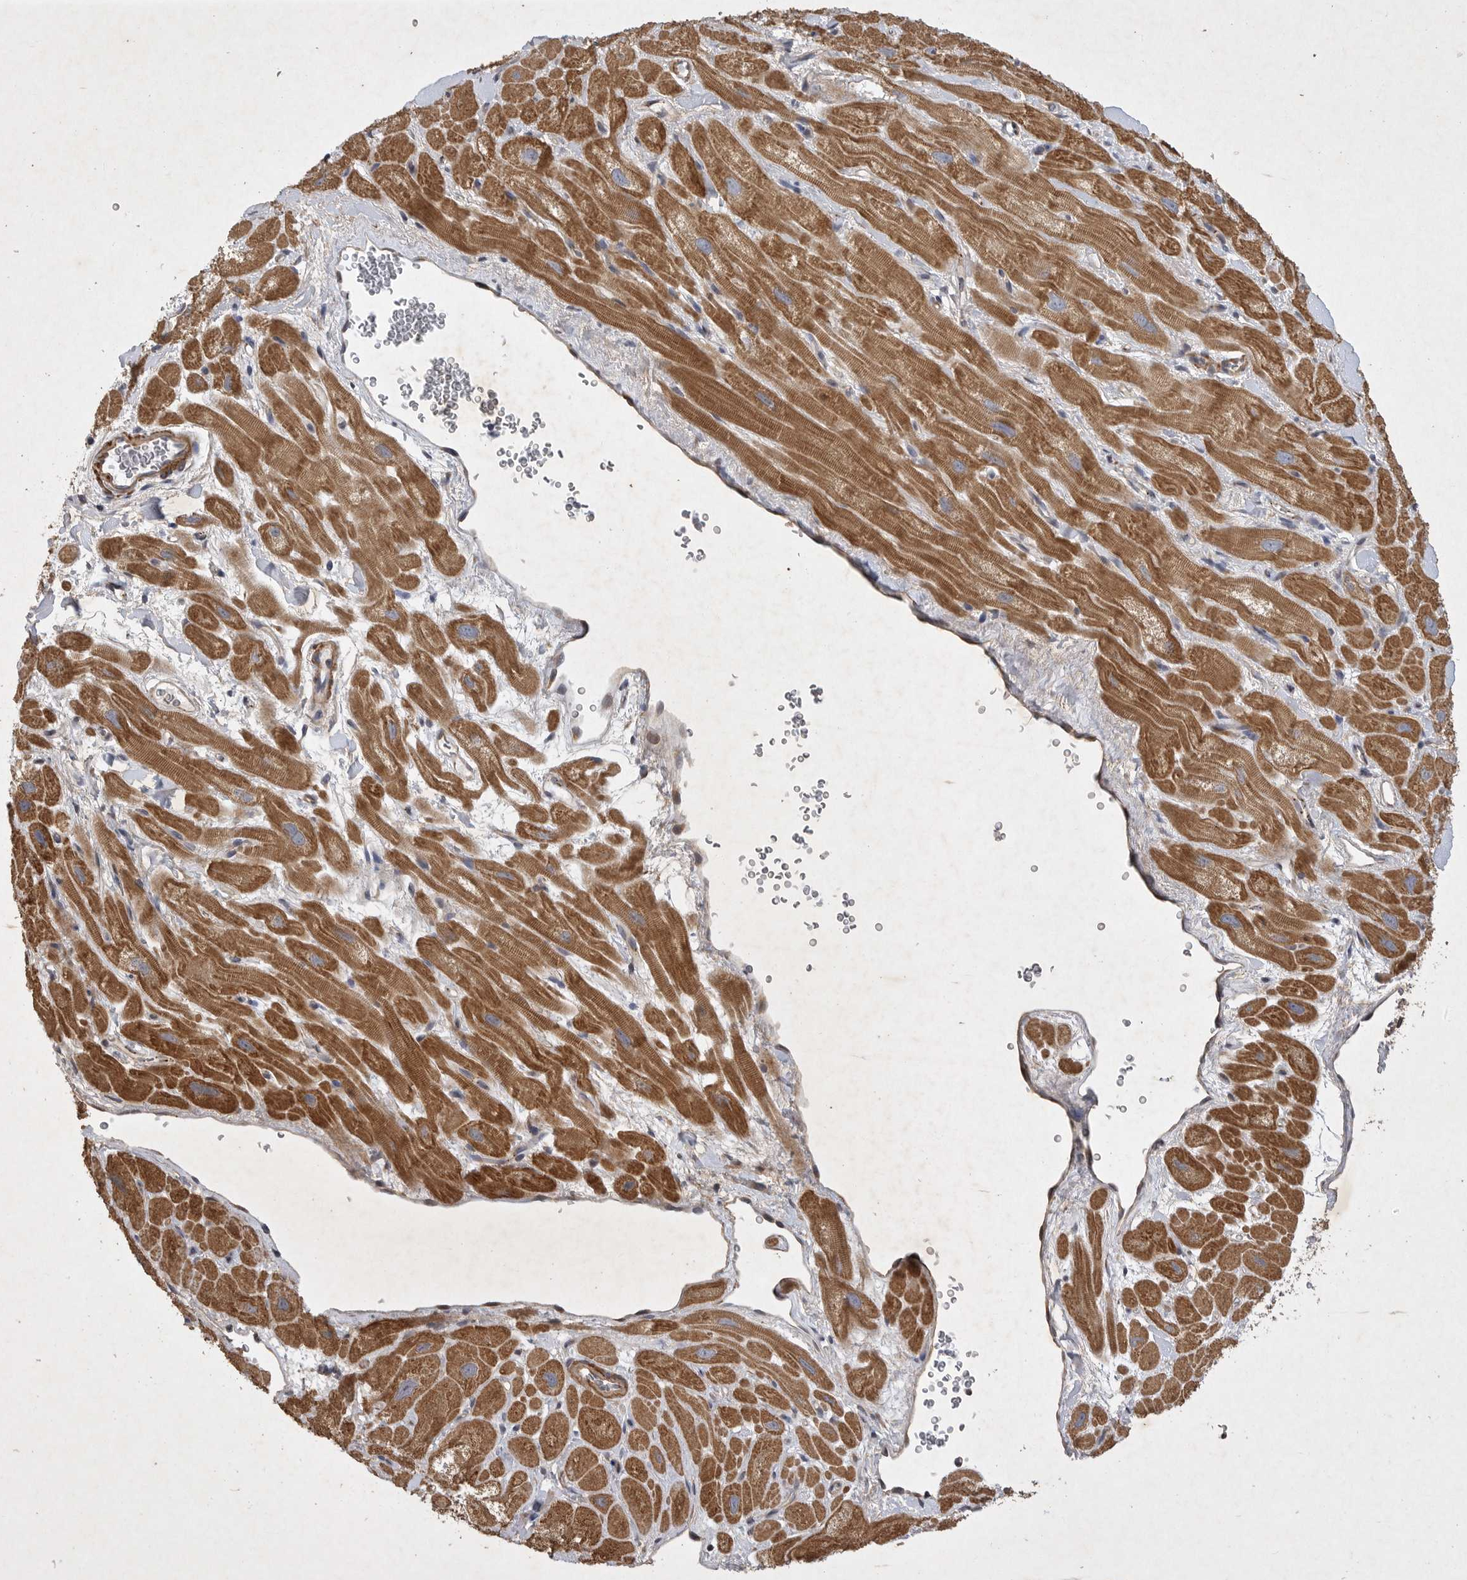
{"staining": {"intensity": "strong", "quantity": ">75%", "location": "cytoplasmic/membranous"}, "tissue": "heart muscle", "cell_type": "Cardiomyocytes", "image_type": "normal", "snomed": [{"axis": "morphology", "description": "Normal tissue, NOS"}, {"axis": "topography", "description": "Heart"}], "caption": "An immunohistochemistry (IHC) image of normal tissue is shown. Protein staining in brown shows strong cytoplasmic/membranous positivity in heart muscle within cardiomyocytes.", "gene": "EDEM3", "patient": {"sex": "male", "age": 49}}